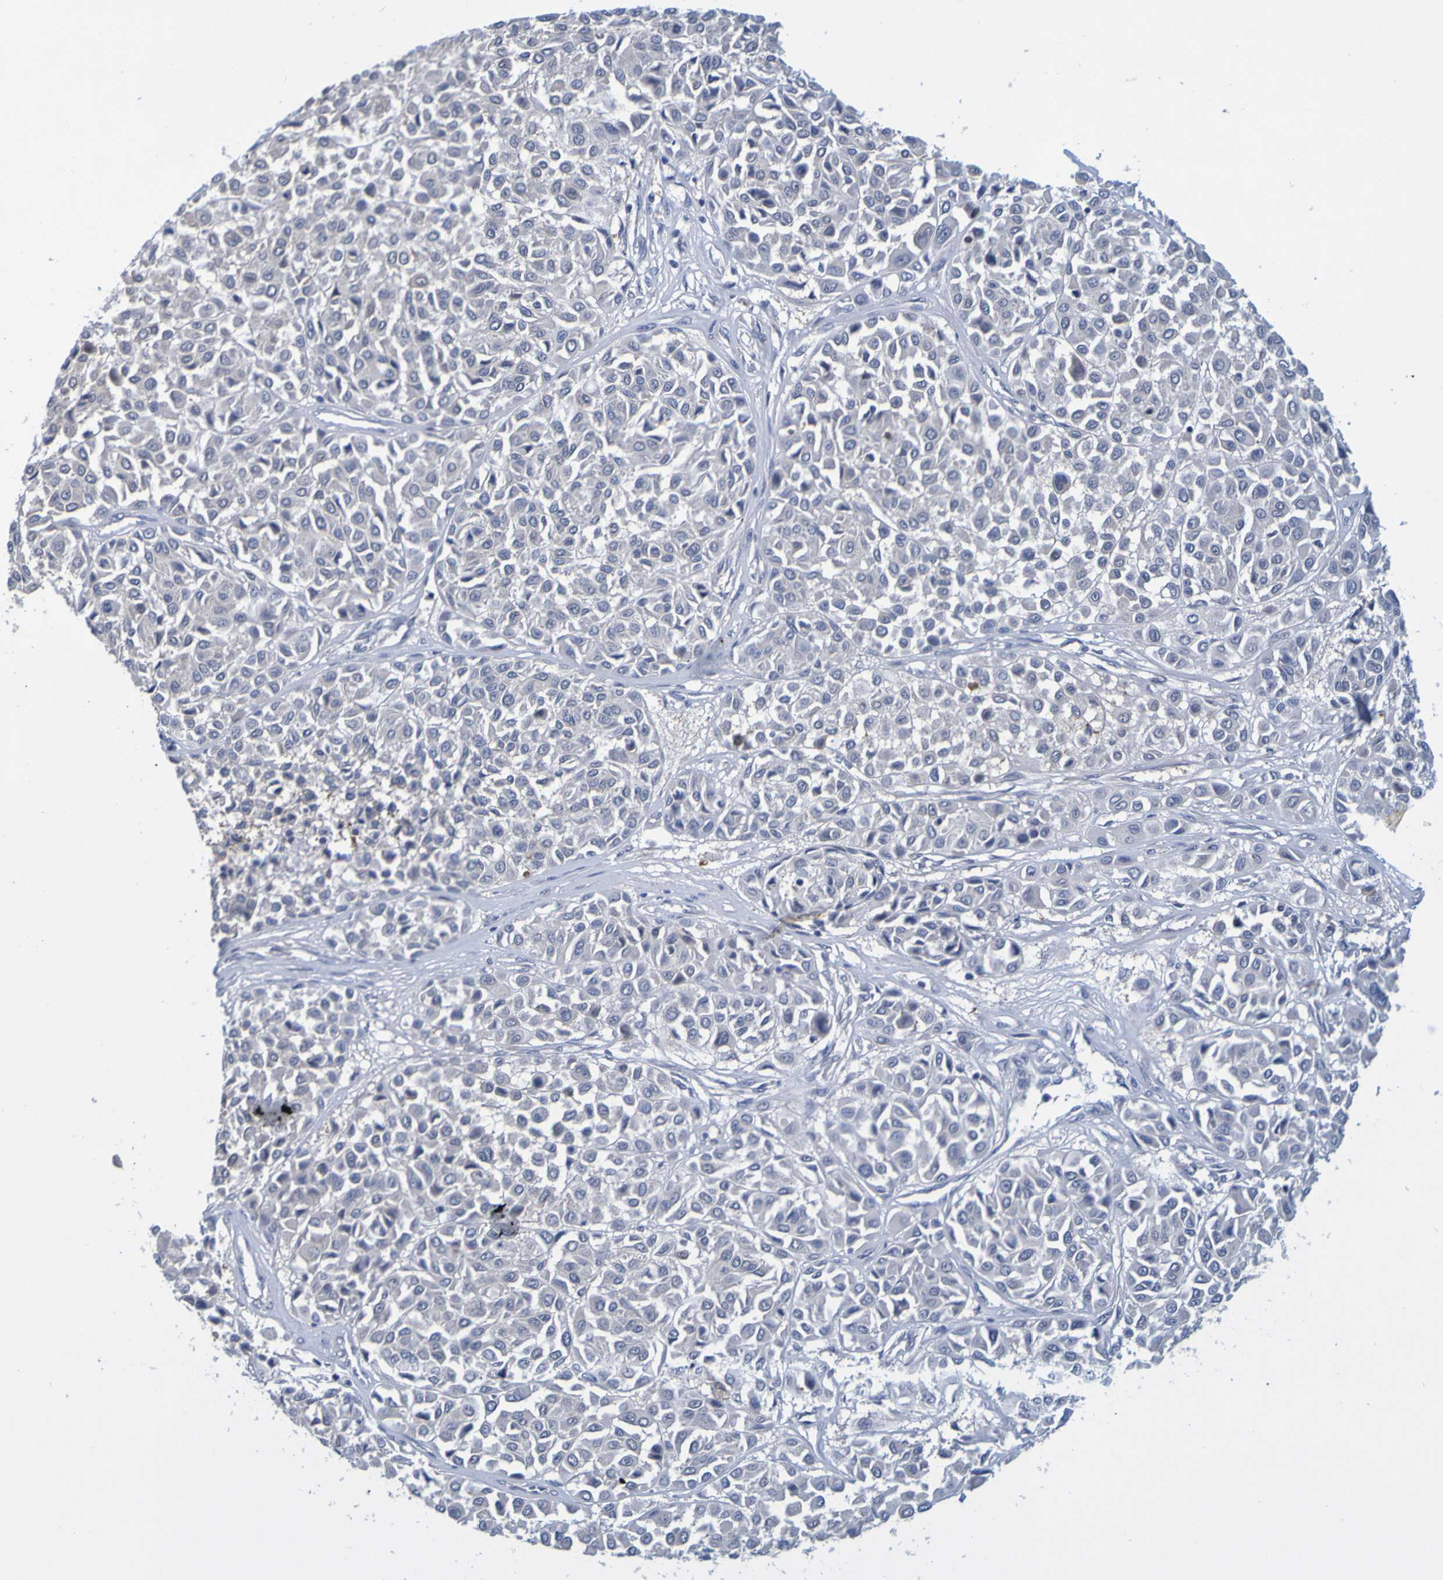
{"staining": {"intensity": "negative", "quantity": "none", "location": "none"}, "tissue": "melanoma", "cell_type": "Tumor cells", "image_type": "cancer", "snomed": [{"axis": "morphology", "description": "Malignant melanoma, Metastatic site"}, {"axis": "topography", "description": "Soft tissue"}], "caption": "Micrograph shows no significant protein staining in tumor cells of malignant melanoma (metastatic site). Brightfield microscopy of IHC stained with DAB (3,3'-diaminobenzidine) (brown) and hematoxylin (blue), captured at high magnification.", "gene": "ENDOU", "patient": {"sex": "male", "age": 41}}